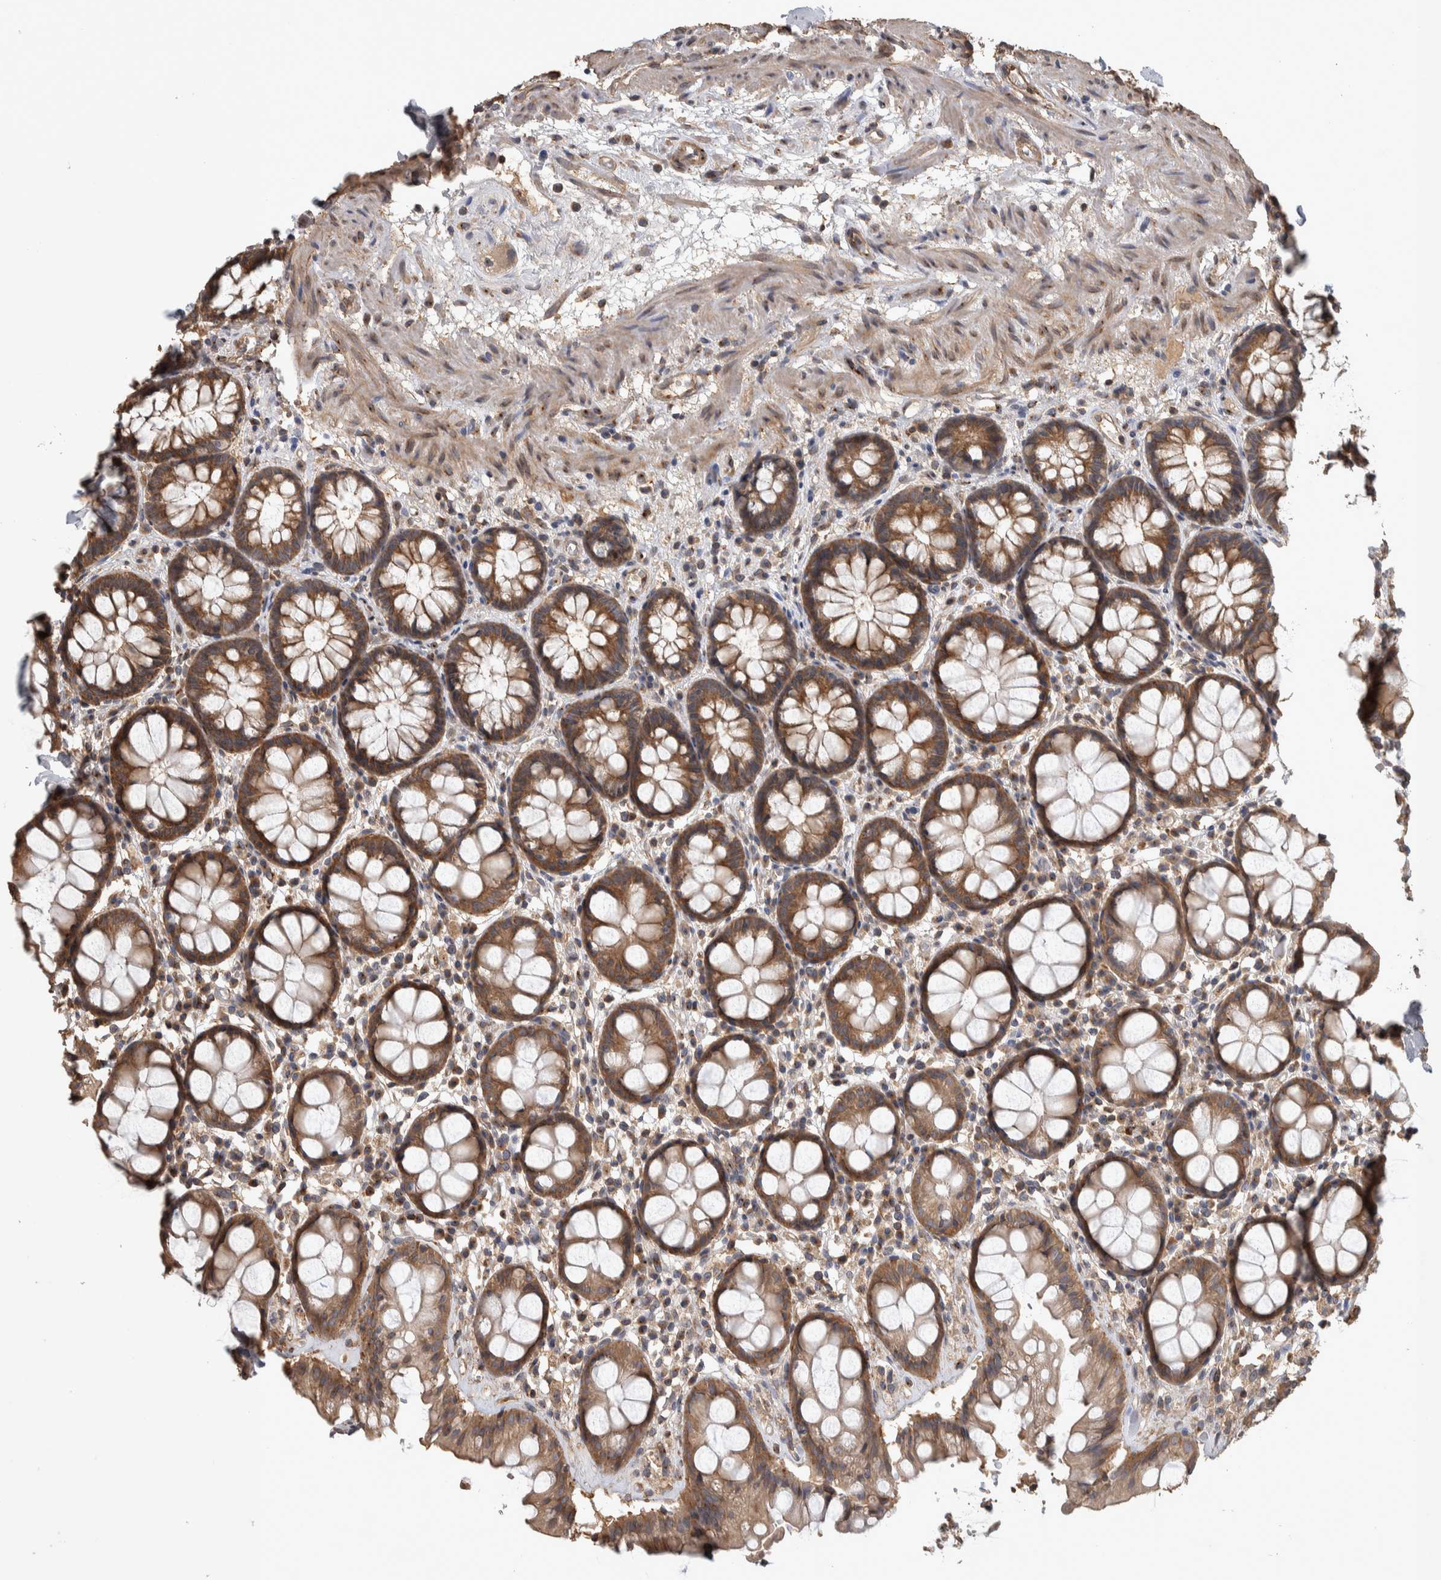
{"staining": {"intensity": "moderate", "quantity": ">75%", "location": "cytoplasmic/membranous"}, "tissue": "rectum", "cell_type": "Glandular cells", "image_type": "normal", "snomed": [{"axis": "morphology", "description": "Normal tissue, NOS"}, {"axis": "topography", "description": "Rectum"}], "caption": "Glandular cells exhibit moderate cytoplasmic/membranous staining in about >75% of cells in normal rectum. (Stains: DAB in brown, nuclei in blue, Microscopy: brightfield microscopy at high magnification).", "gene": "IFRD1", "patient": {"sex": "male", "age": 64}}